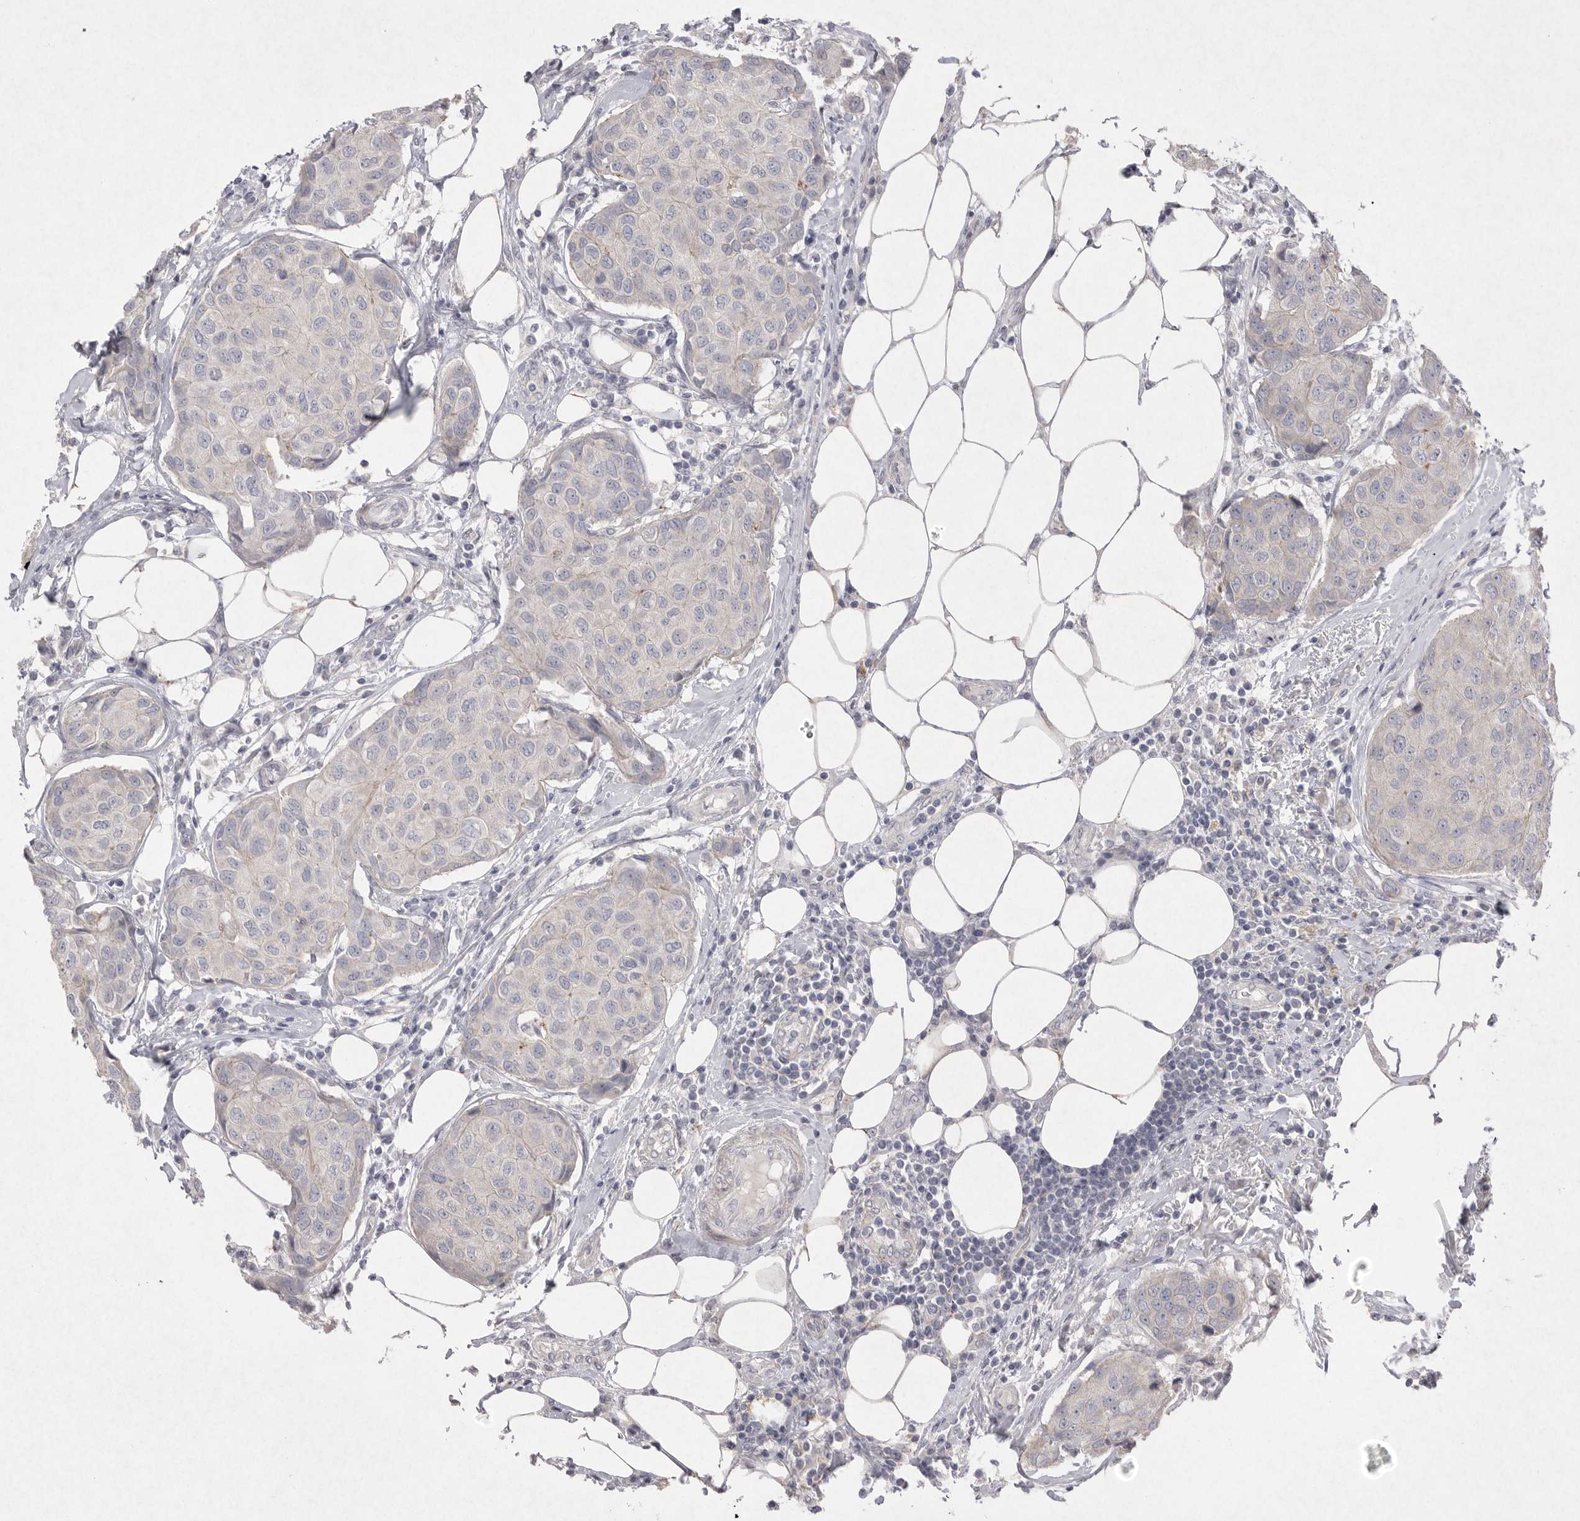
{"staining": {"intensity": "negative", "quantity": "none", "location": "none"}, "tissue": "breast cancer", "cell_type": "Tumor cells", "image_type": "cancer", "snomed": [{"axis": "morphology", "description": "Duct carcinoma"}, {"axis": "topography", "description": "Breast"}], "caption": "Immunohistochemistry photomicrograph of breast cancer (intraductal carcinoma) stained for a protein (brown), which demonstrates no positivity in tumor cells.", "gene": "VANGL2", "patient": {"sex": "female", "age": 80}}